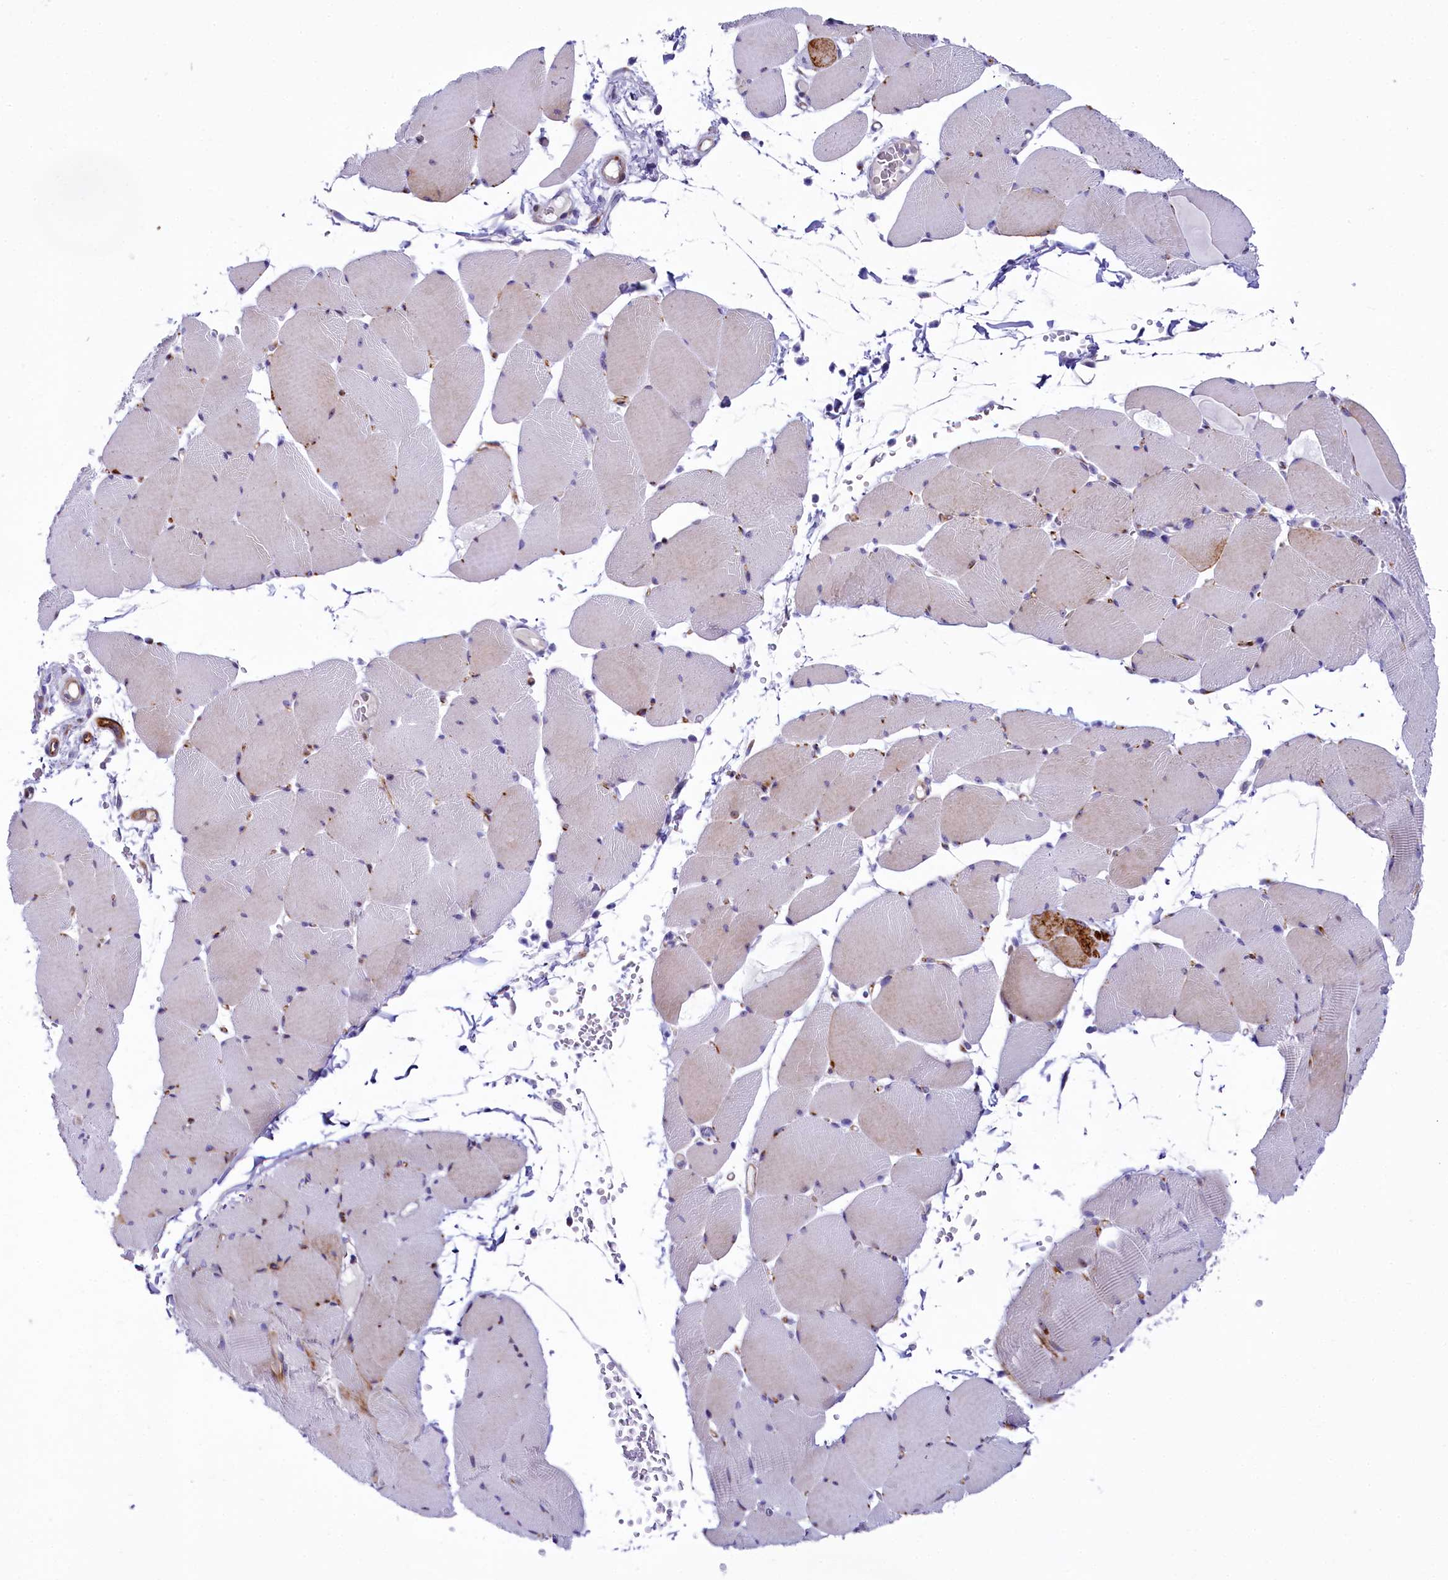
{"staining": {"intensity": "moderate", "quantity": "<25%", "location": "cytoplasmic/membranous"}, "tissue": "skeletal muscle", "cell_type": "Myocytes", "image_type": "normal", "snomed": [{"axis": "morphology", "description": "Normal tissue, NOS"}, {"axis": "topography", "description": "Skeletal muscle"}, {"axis": "topography", "description": "Head-Neck"}], "caption": "Immunohistochemistry photomicrograph of normal skeletal muscle stained for a protein (brown), which demonstrates low levels of moderate cytoplasmic/membranous expression in about <25% of myocytes.", "gene": "SH3TC2", "patient": {"sex": "male", "age": 66}}